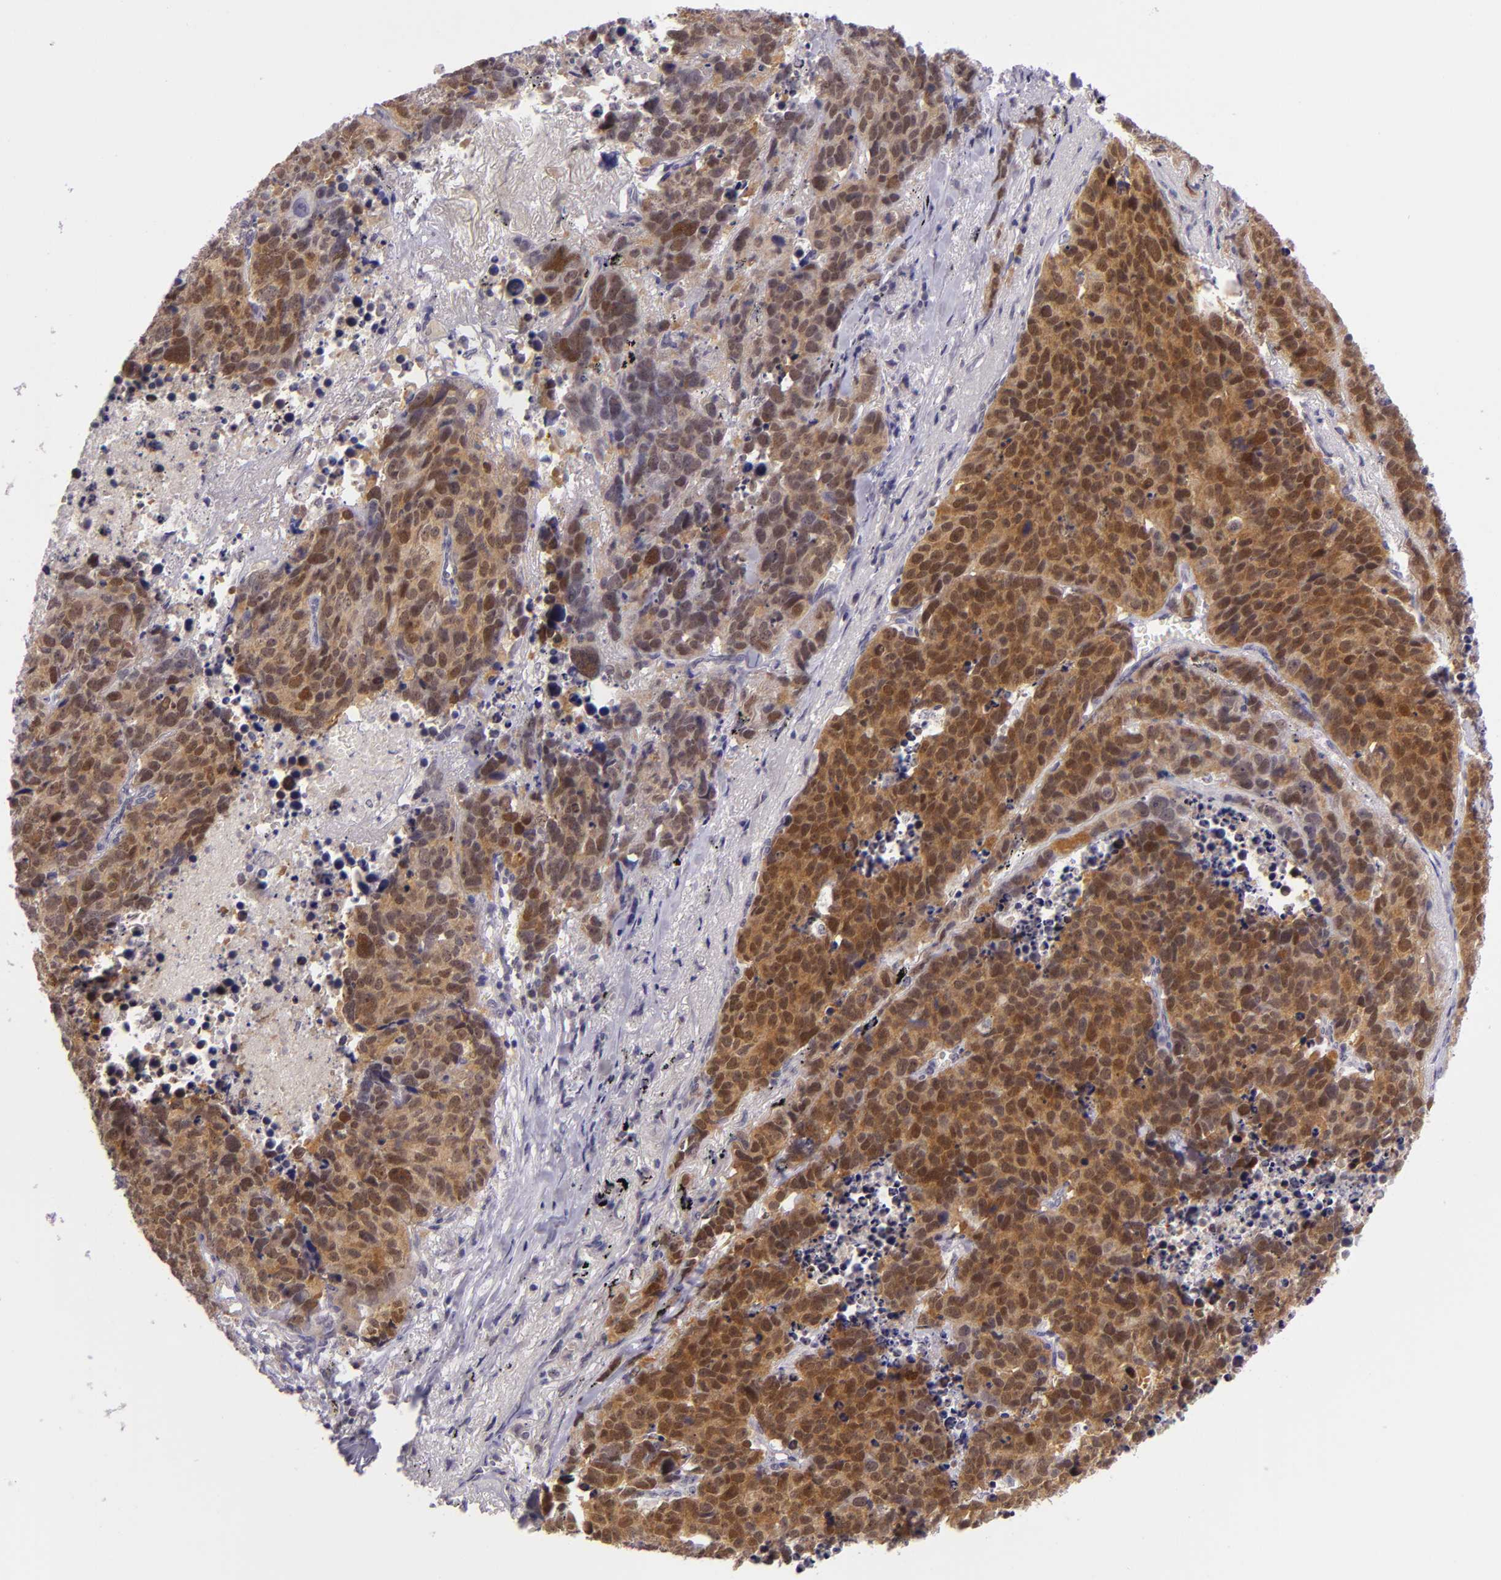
{"staining": {"intensity": "strong", "quantity": ">75%", "location": "cytoplasmic/membranous,nuclear"}, "tissue": "lung cancer", "cell_type": "Tumor cells", "image_type": "cancer", "snomed": [{"axis": "morphology", "description": "Carcinoid, malignant, NOS"}, {"axis": "topography", "description": "Lung"}], "caption": "Human lung cancer (carcinoid (malignant)) stained with a protein marker demonstrates strong staining in tumor cells.", "gene": "CSE1L", "patient": {"sex": "male", "age": 60}}